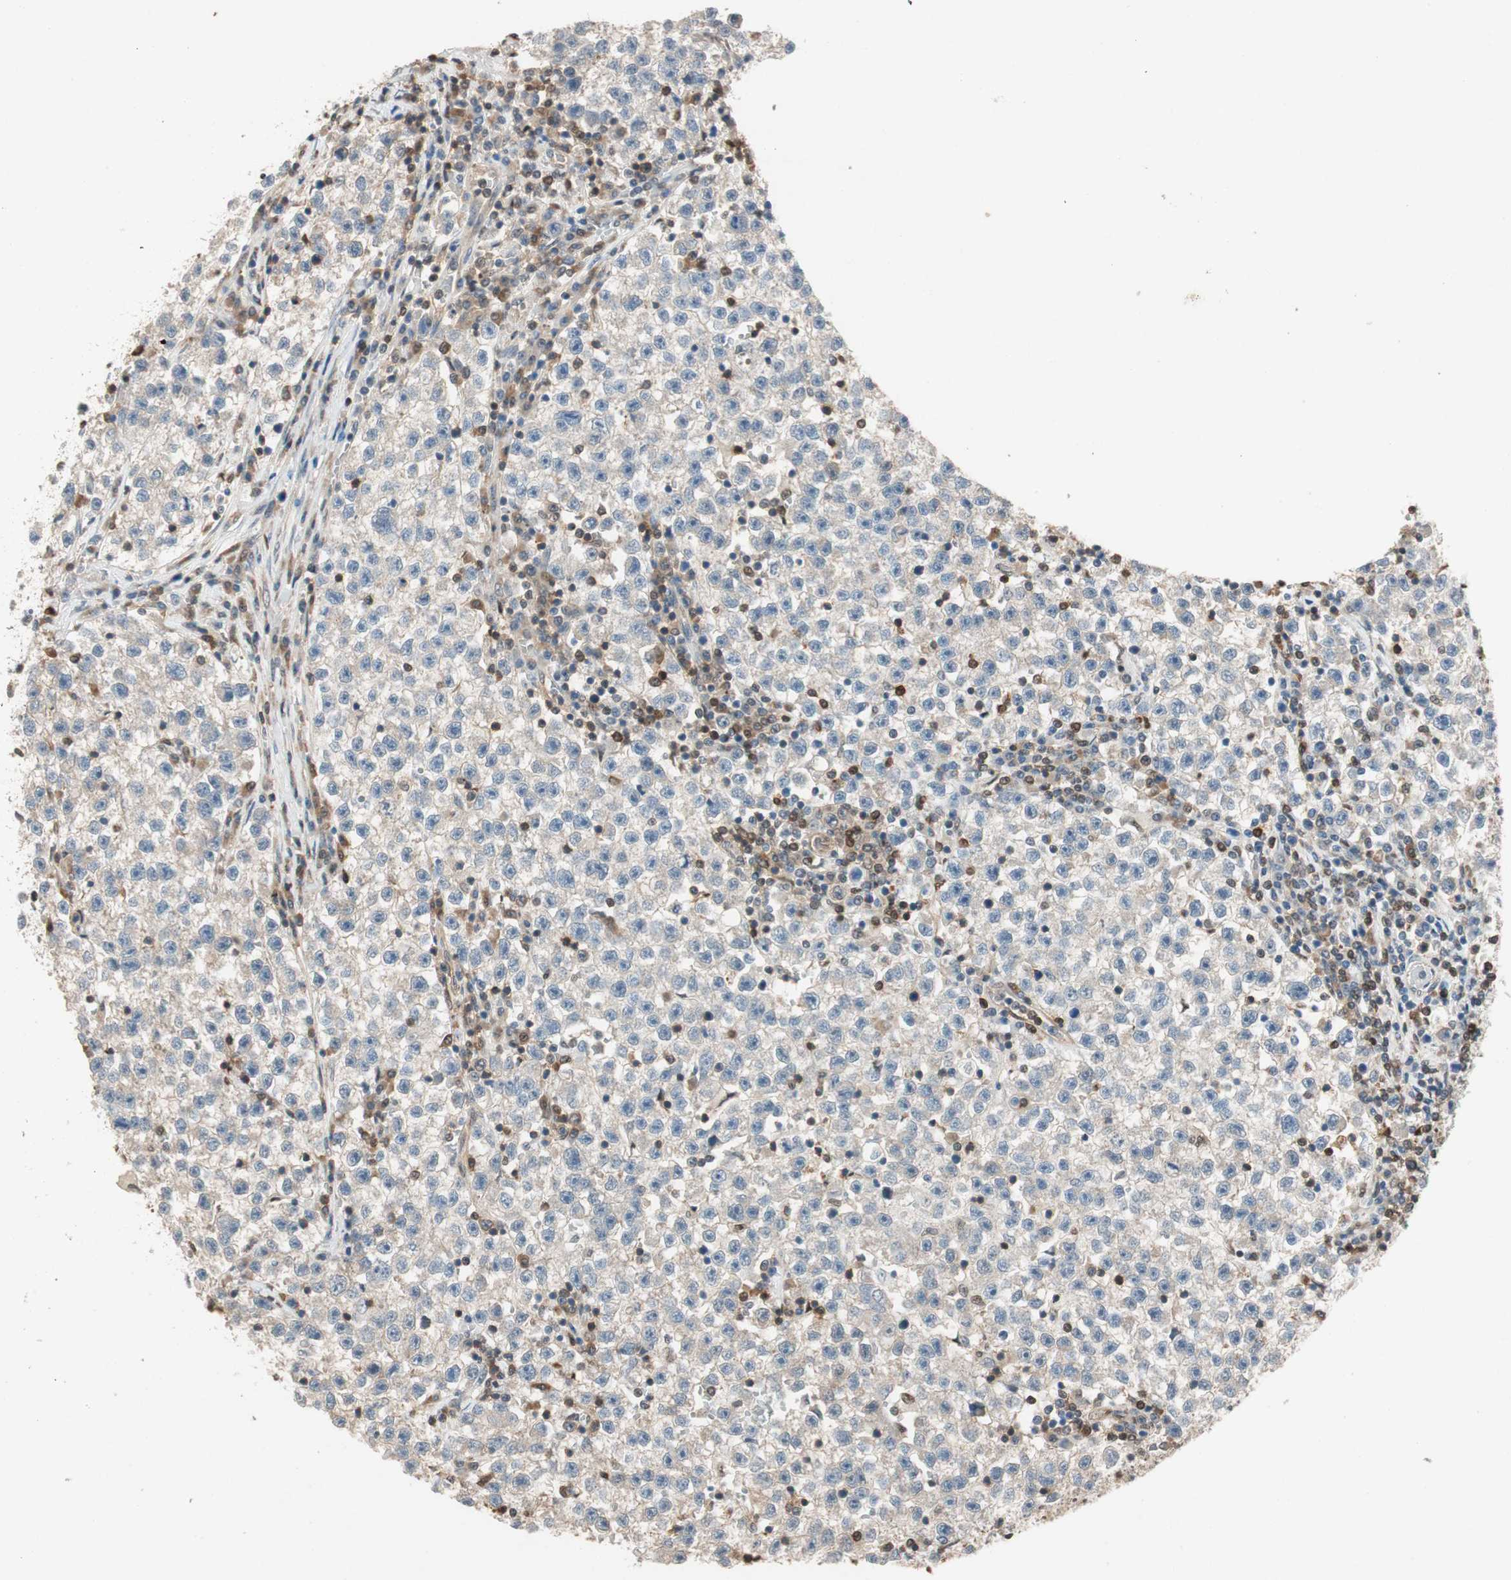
{"staining": {"intensity": "negative", "quantity": "none", "location": "none"}, "tissue": "testis cancer", "cell_type": "Tumor cells", "image_type": "cancer", "snomed": [{"axis": "morphology", "description": "Seminoma, NOS"}, {"axis": "topography", "description": "Testis"}], "caption": "IHC image of neoplastic tissue: human testis cancer (seminoma) stained with DAB (3,3'-diaminobenzidine) shows no significant protein expression in tumor cells. (Stains: DAB (3,3'-diaminobenzidine) immunohistochemistry (IHC) with hematoxylin counter stain, Microscopy: brightfield microscopy at high magnification).", "gene": "SERPINB5", "patient": {"sex": "male", "age": 22}}